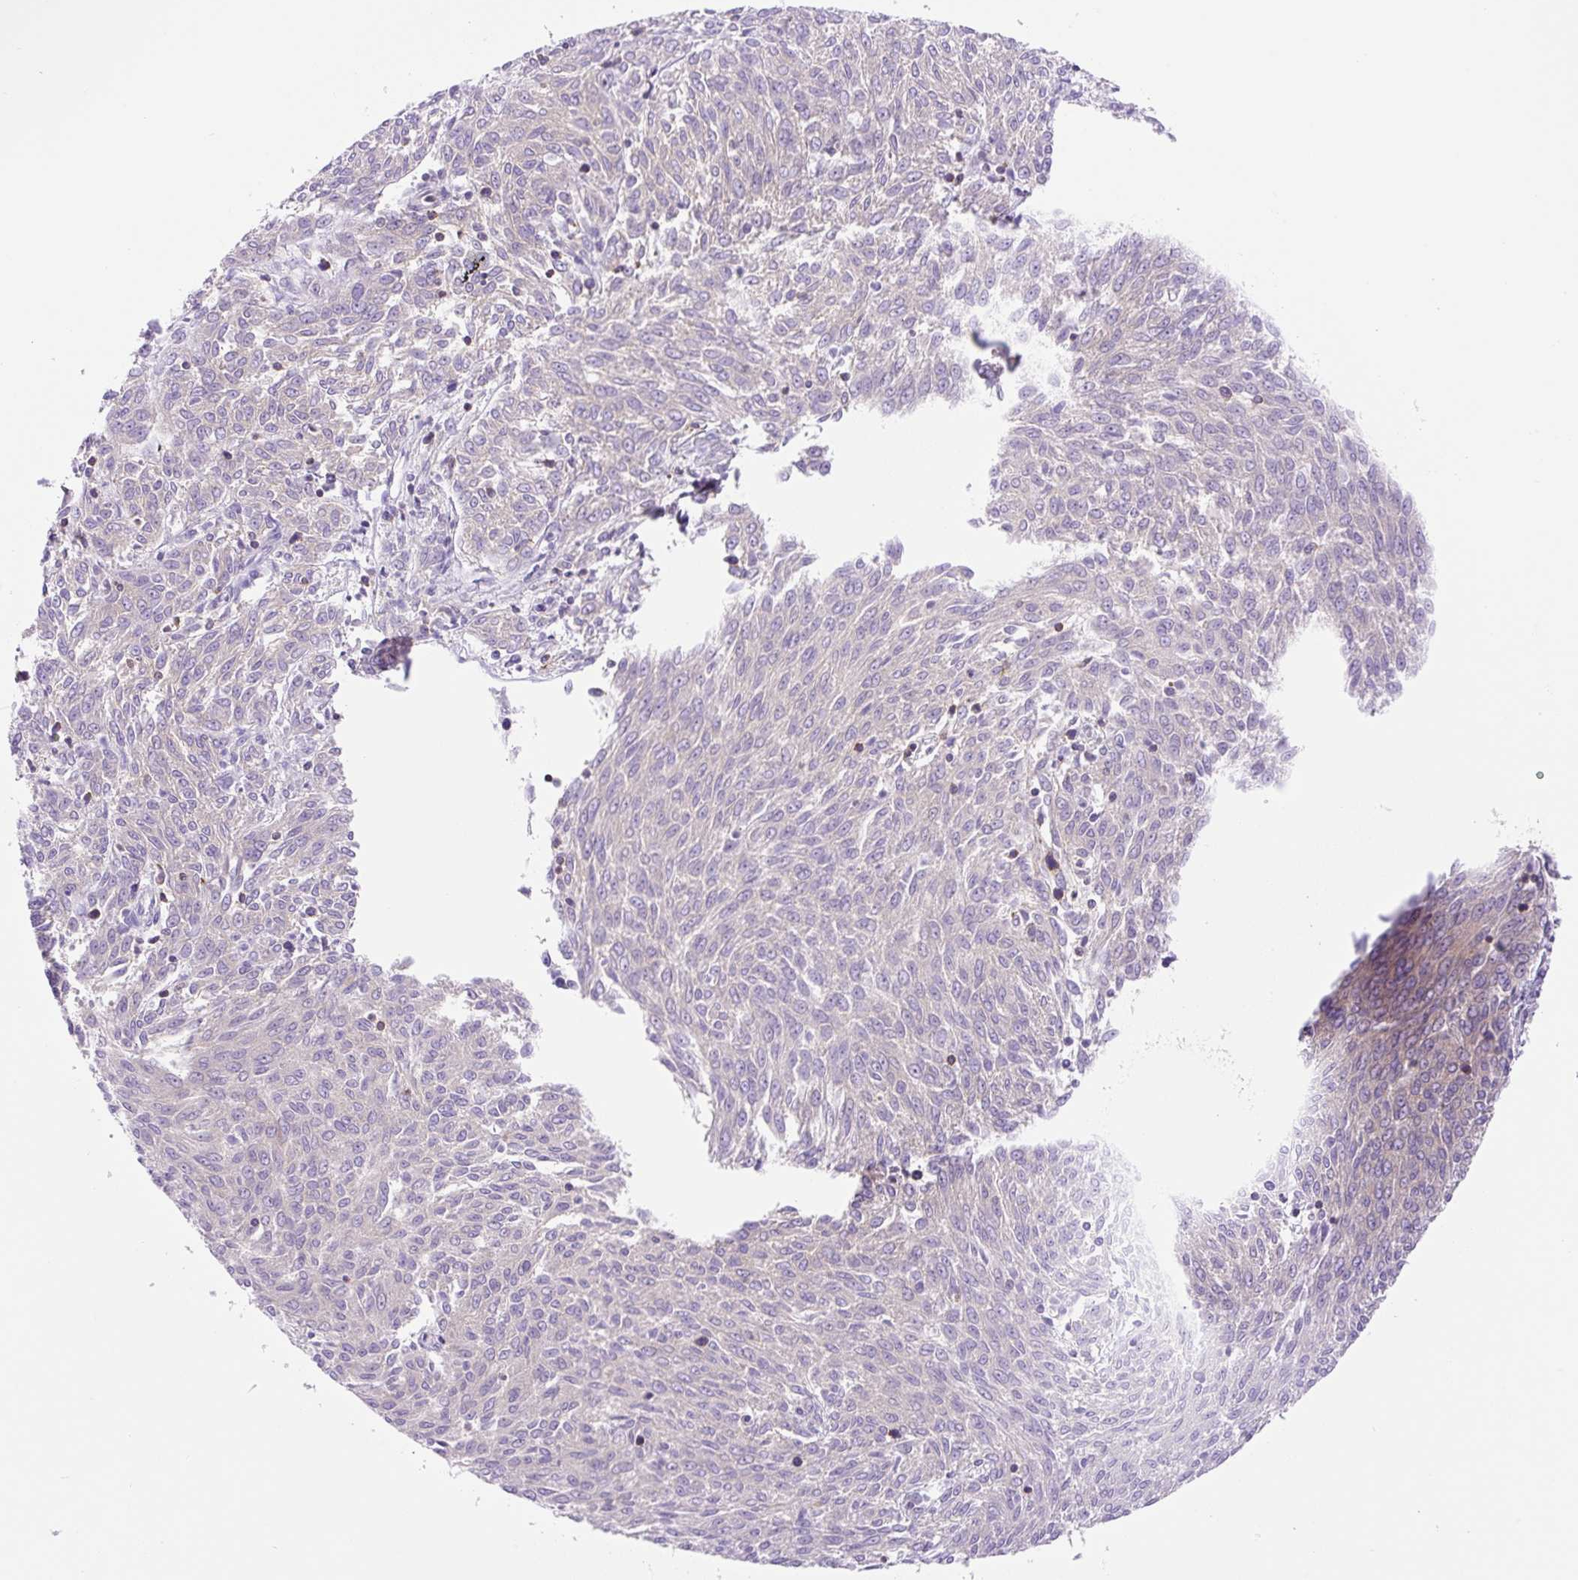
{"staining": {"intensity": "negative", "quantity": "none", "location": "none"}, "tissue": "melanoma", "cell_type": "Tumor cells", "image_type": "cancer", "snomed": [{"axis": "morphology", "description": "Malignant melanoma, NOS"}, {"axis": "topography", "description": "Skin"}], "caption": "Immunohistochemical staining of human malignant melanoma exhibits no significant positivity in tumor cells.", "gene": "DNM2", "patient": {"sex": "female", "age": 72}}